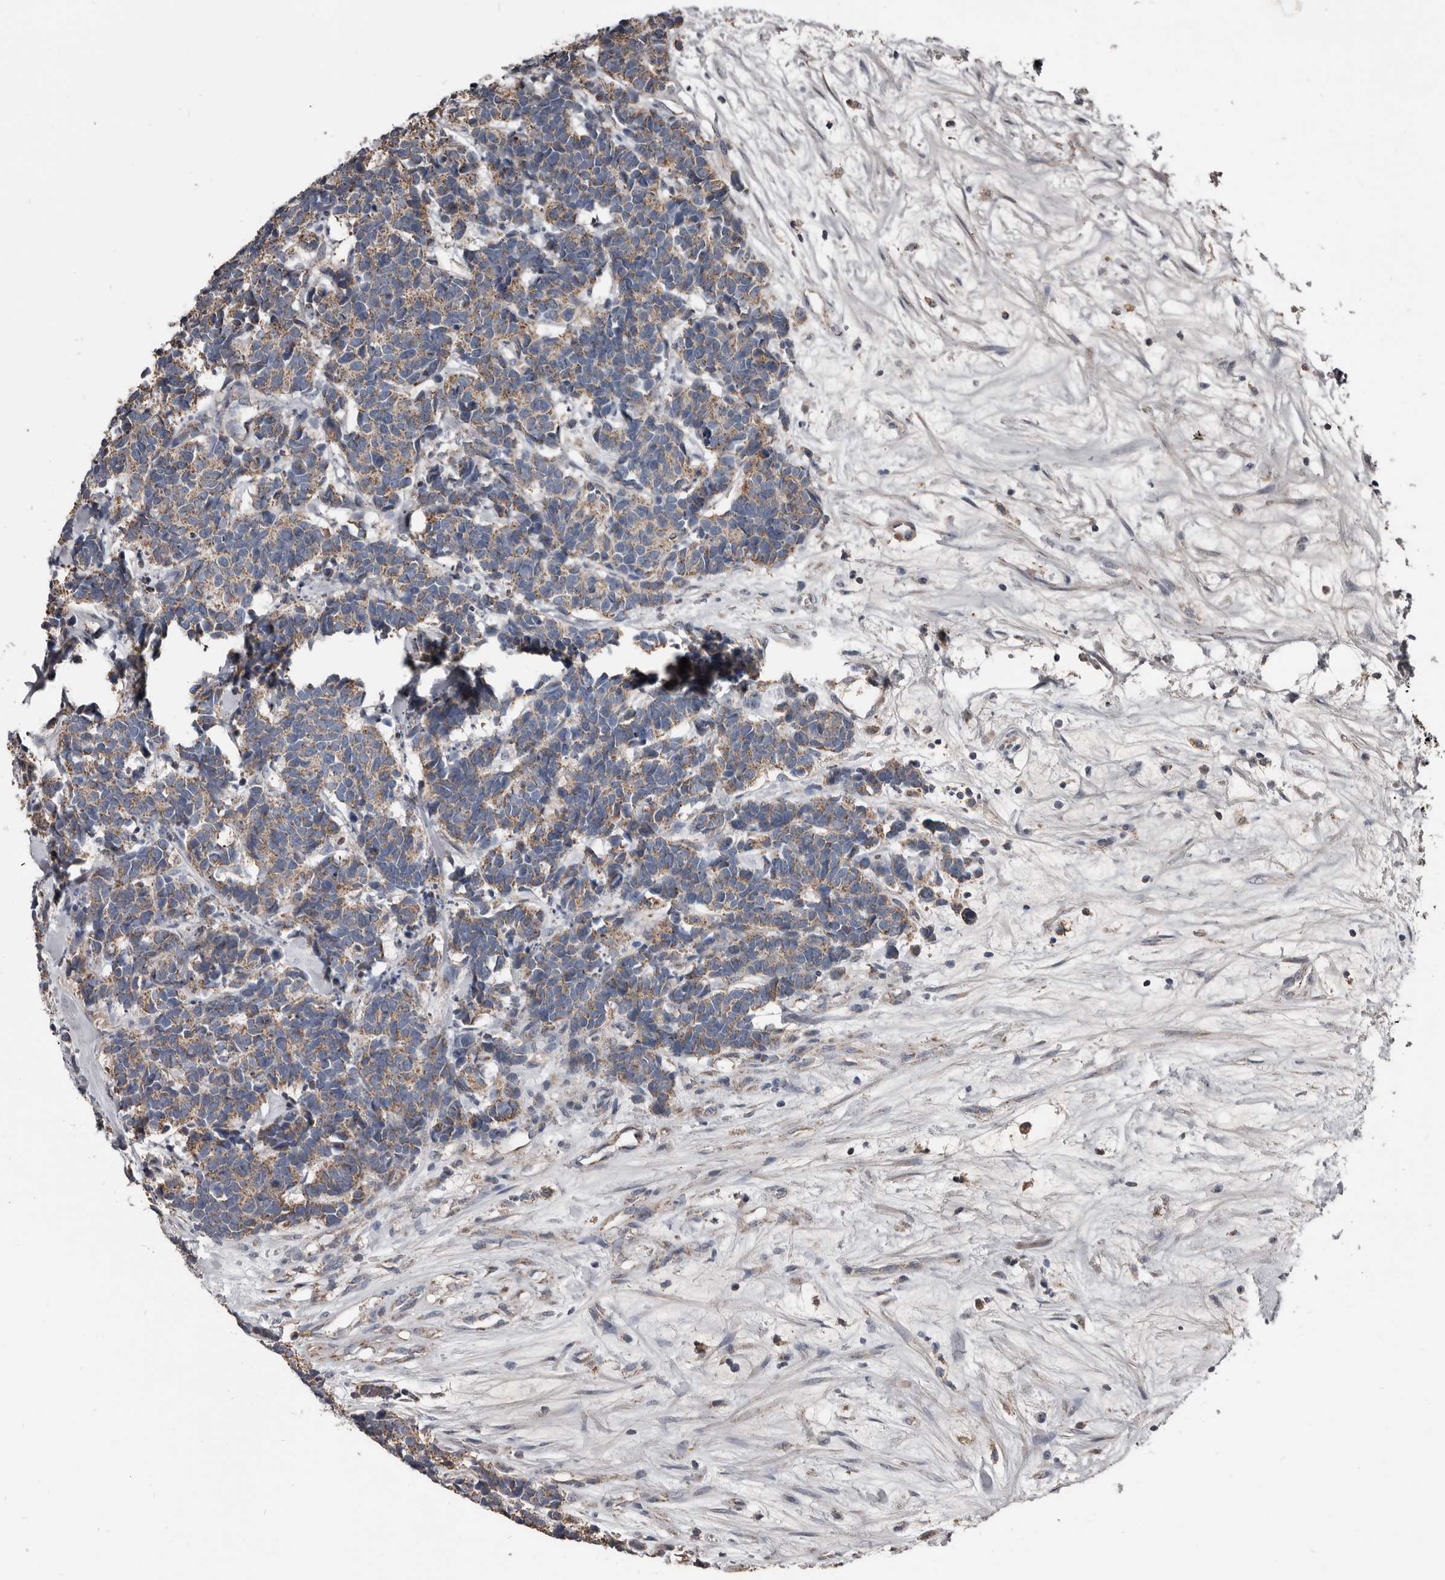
{"staining": {"intensity": "moderate", "quantity": ">75%", "location": "cytoplasmic/membranous"}, "tissue": "carcinoid", "cell_type": "Tumor cells", "image_type": "cancer", "snomed": [{"axis": "morphology", "description": "Carcinoma, NOS"}, {"axis": "morphology", "description": "Carcinoid, malignant, NOS"}, {"axis": "topography", "description": "Urinary bladder"}], "caption": "Tumor cells exhibit medium levels of moderate cytoplasmic/membranous expression in approximately >75% of cells in carcinoid (malignant).", "gene": "GREB1", "patient": {"sex": "male", "age": 57}}